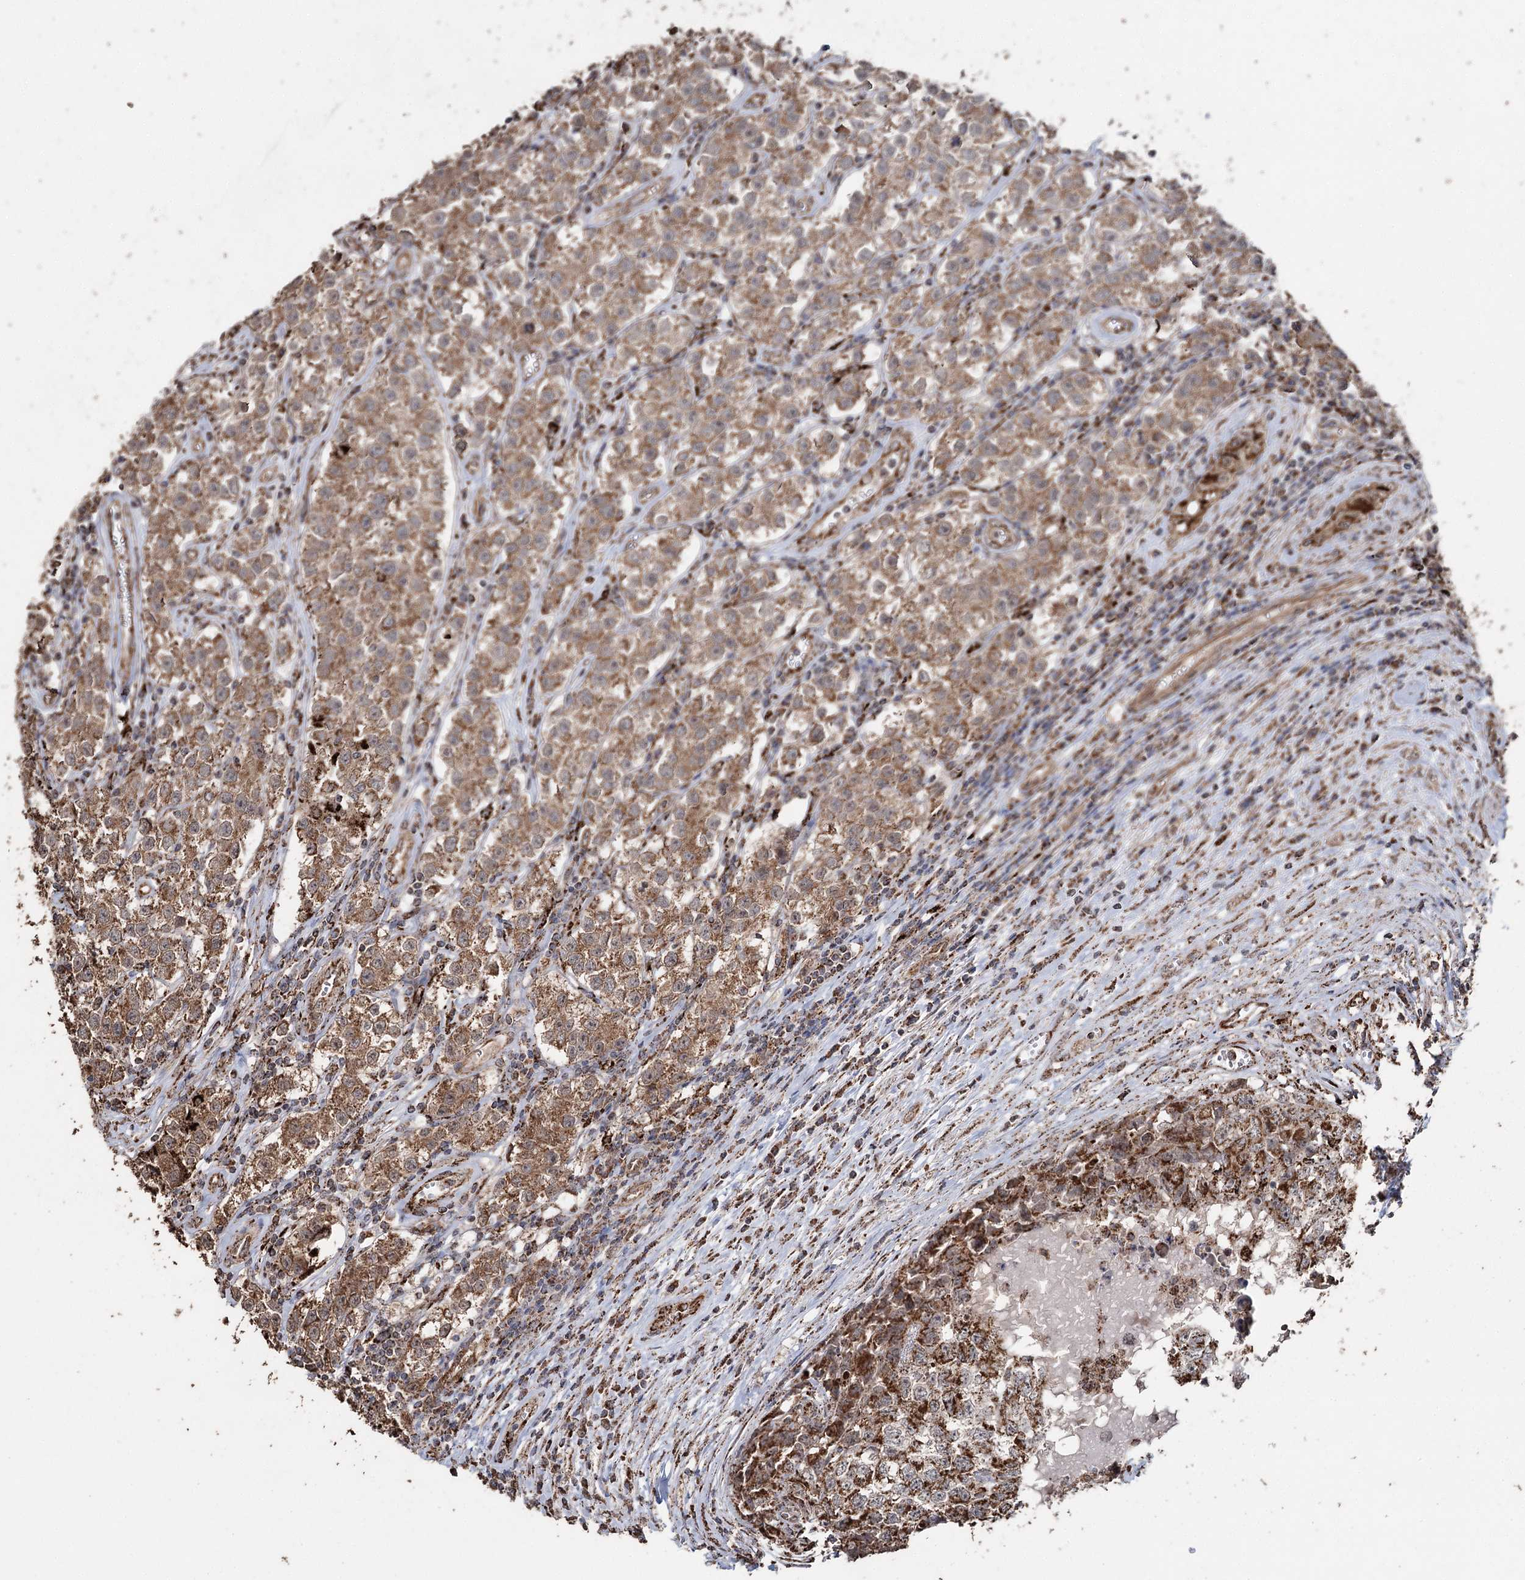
{"staining": {"intensity": "moderate", "quantity": ">75%", "location": "cytoplasmic/membranous"}, "tissue": "testis cancer", "cell_type": "Tumor cells", "image_type": "cancer", "snomed": [{"axis": "morphology", "description": "Seminoma, NOS"}, {"axis": "morphology", "description": "Carcinoma, Embryonal, NOS"}, {"axis": "topography", "description": "Testis"}], "caption": "A micrograph of testis cancer (embryonal carcinoma) stained for a protein displays moderate cytoplasmic/membranous brown staining in tumor cells.", "gene": "SLF2", "patient": {"sex": "male", "age": 43}}